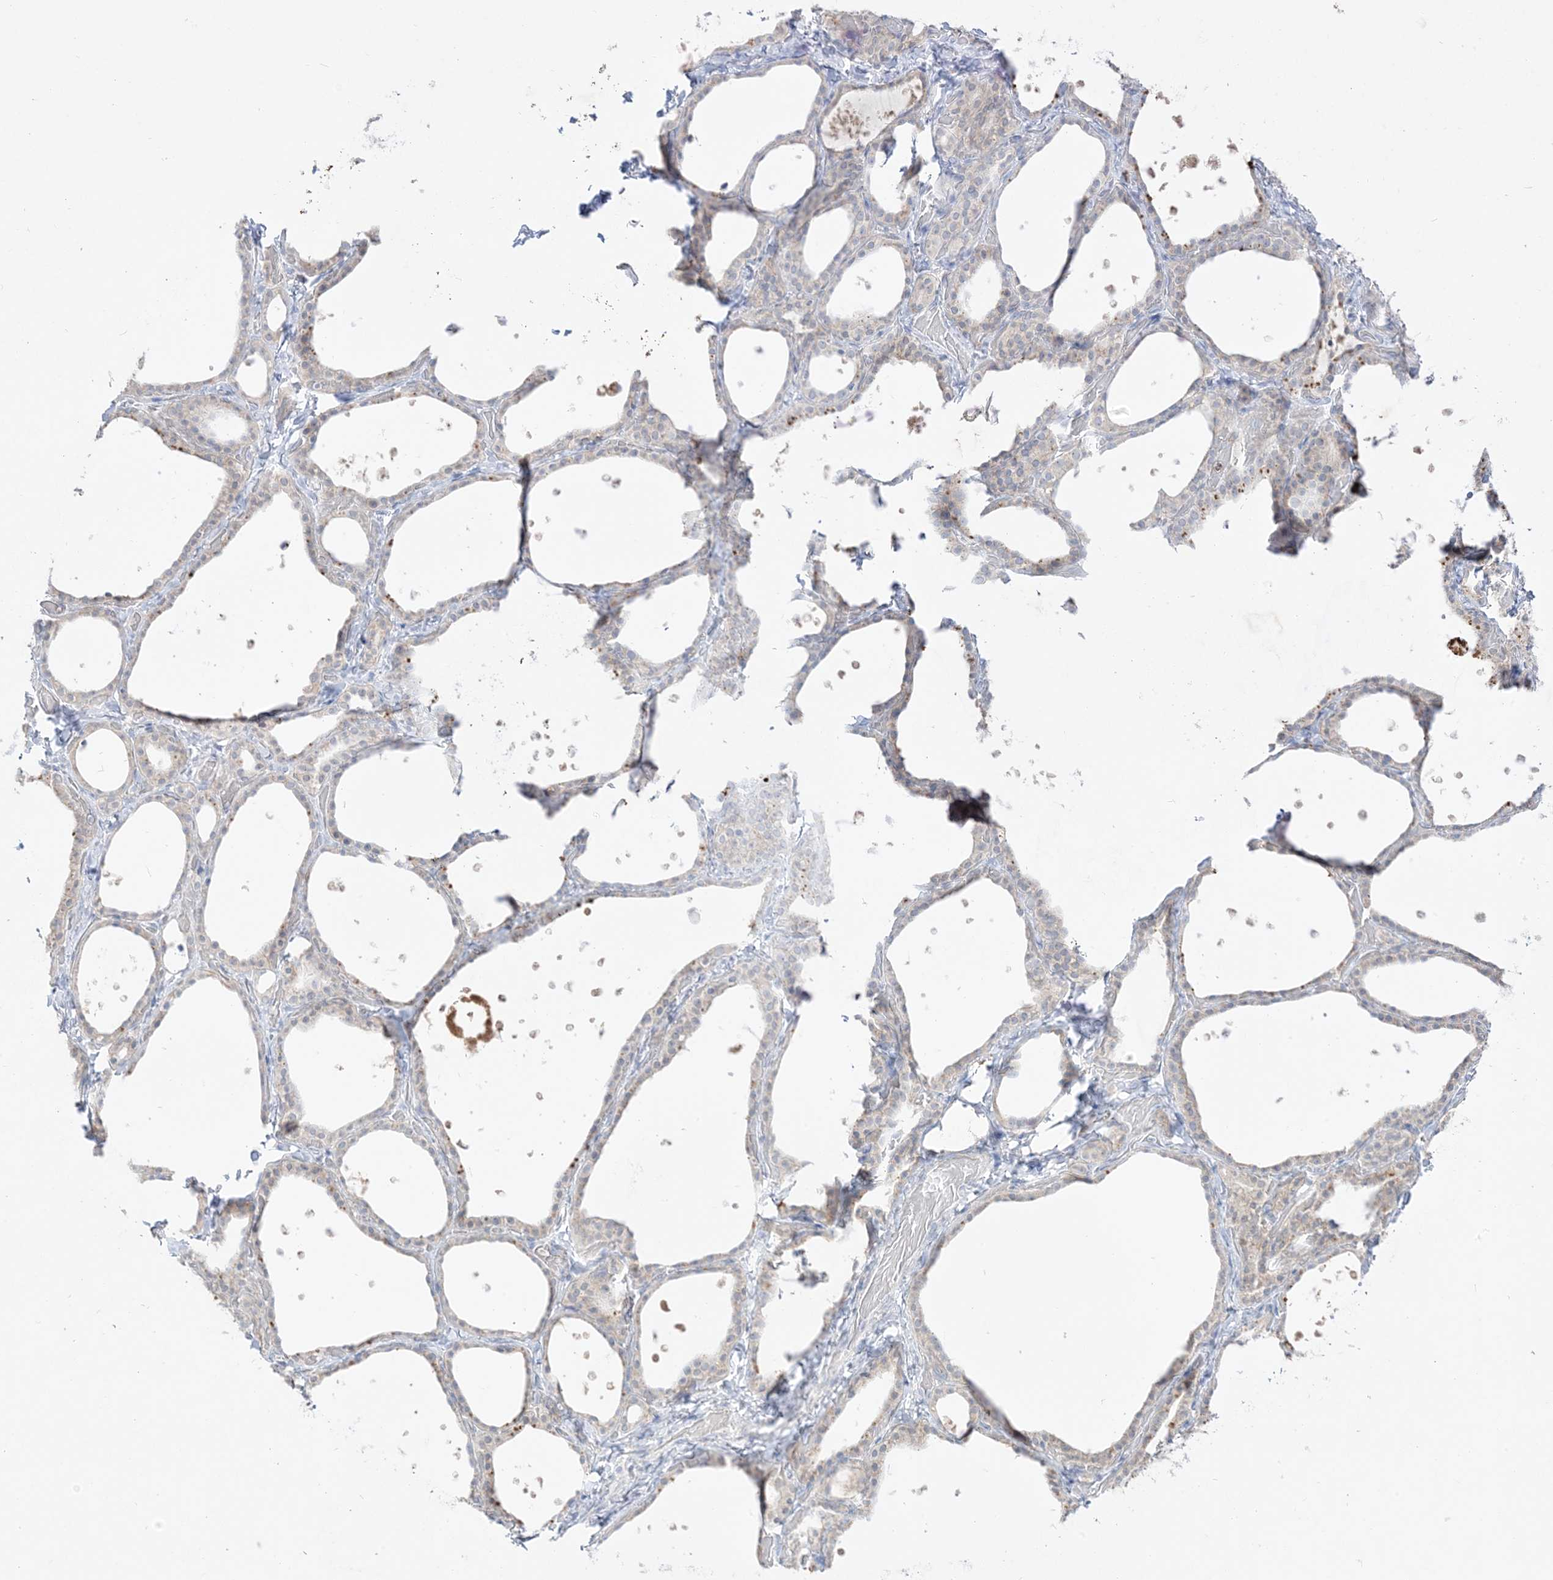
{"staining": {"intensity": "negative", "quantity": "none", "location": "none"}, "tissue": "thyroid gland", "cell_type": "Glandular cells", "image_type": "normal", "snomed": [{"axis": "morphology", "description": "Normal tissue, NOS"}, {"axis": "topography", "description": "Thyroid gland"}], "caption": "Glandular cells show no significant expression in benign thyroid gland. (Brightfield microscopy of DAB immunohistochemistry (IHC) at high magnification).", "gene": "LOXL3", "patient": {"sex": "female", "age": 44}}